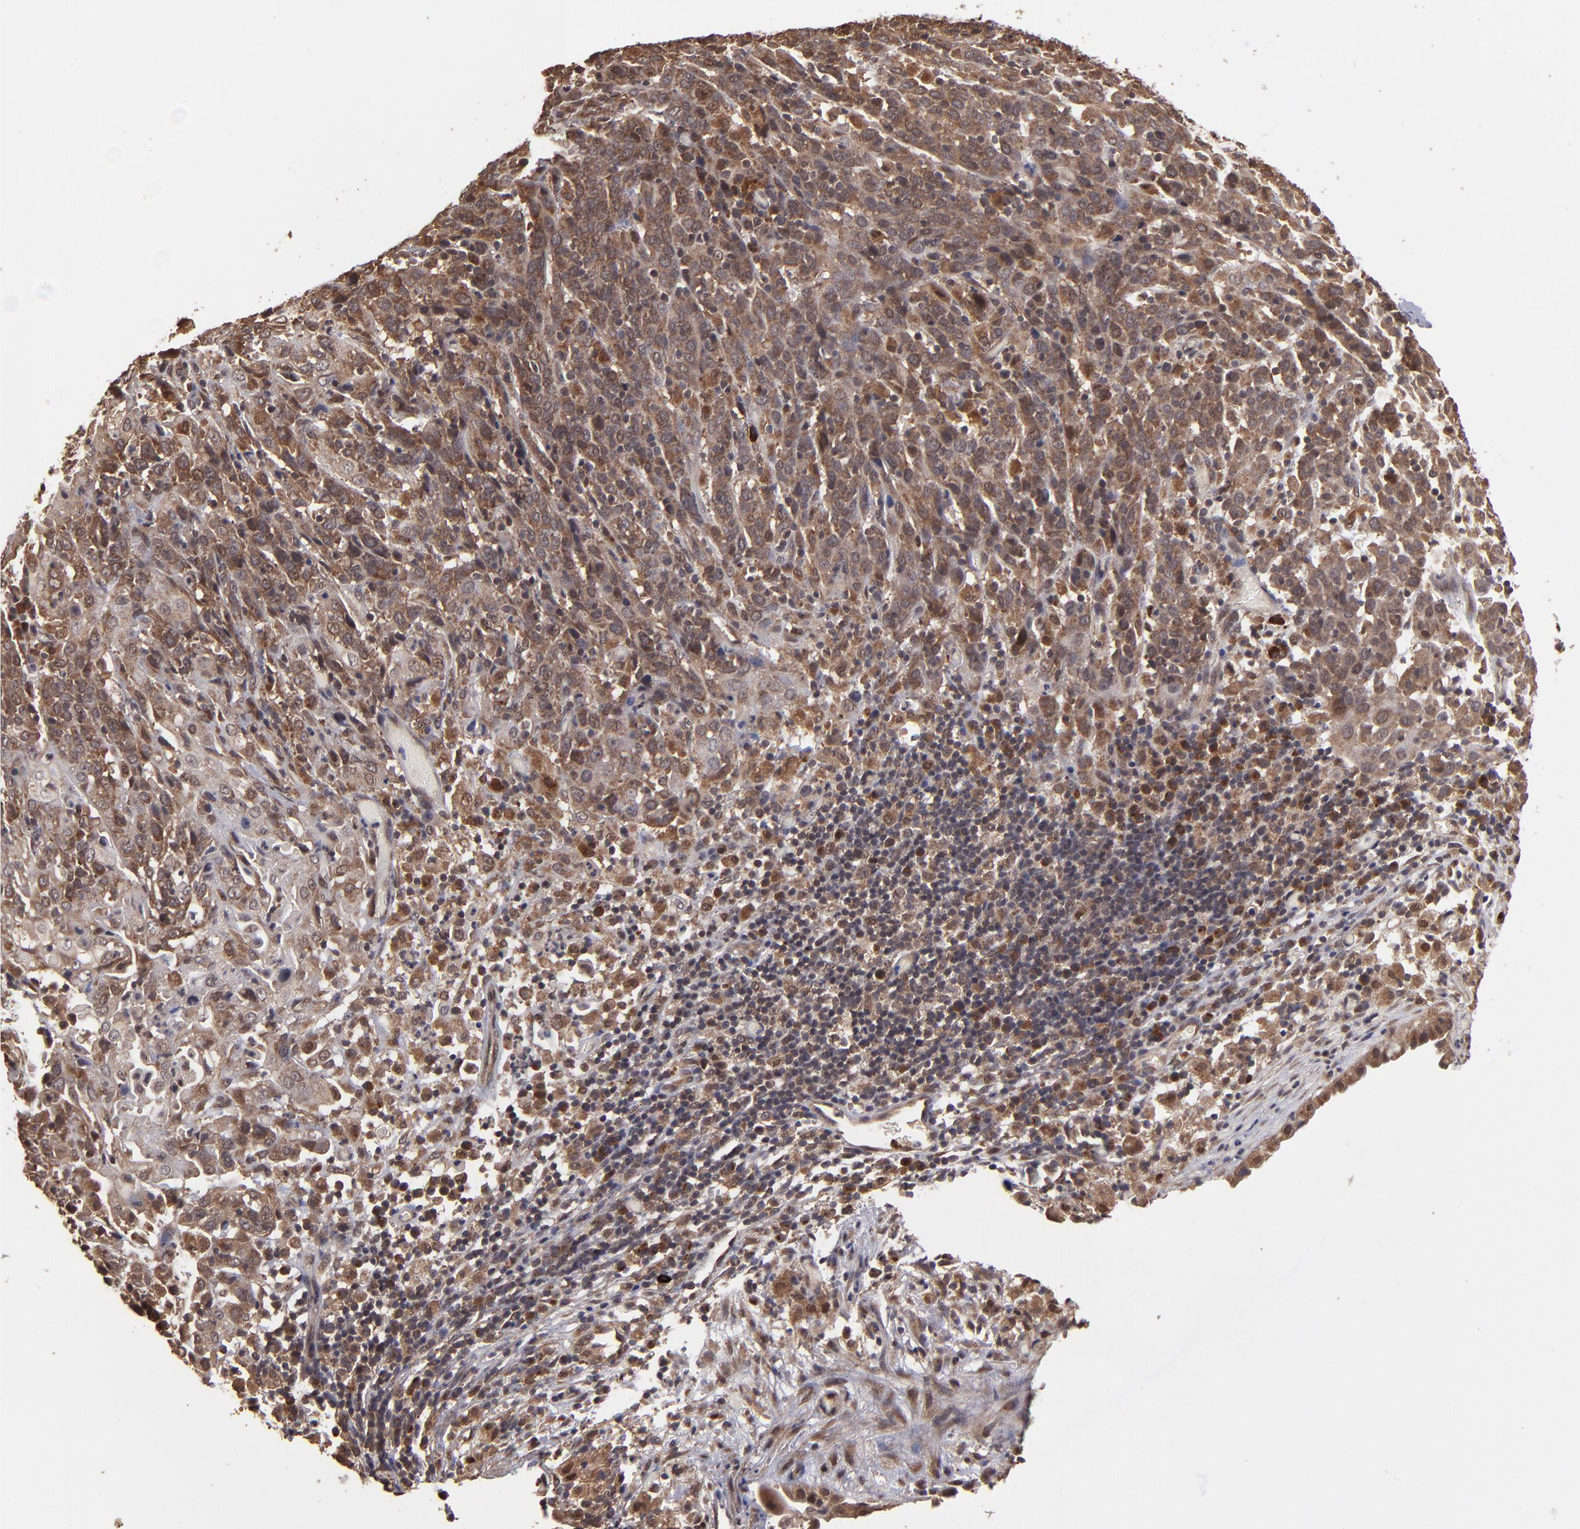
{"staining": {"intensity": "moderate", "quantity": ">75%", "location": "cytoplasmic/membranous"}, "tissue": "cervical cancer", "cell_type": "Tumor cells", "image_type": "cancer", "snomed": [{"axis": "morphology", "description": "Normal tissue, NOS"}, {"axis": "morphology", "description": "Squamous cell carcinoma, NOS"}, {"axis": "topography", "description": "Cervix"}], "caption": "Immunohistochemistry (IHC) (DAB (3,3'-diaminobenzidine)) staining of human cervical cancer demonstrates moderate cytoplasmic/membranous protein staining in about >75% of tumor cells. The staining was performed using DAB (3,3'-diaminobenzidine) to visualize the protein expression in brown, while the nuclei were stained in blue with hematoxylin (Magnification: 20x).", "gene": "NFE2L2", "patient": {"sex": "female", "age": 67}}